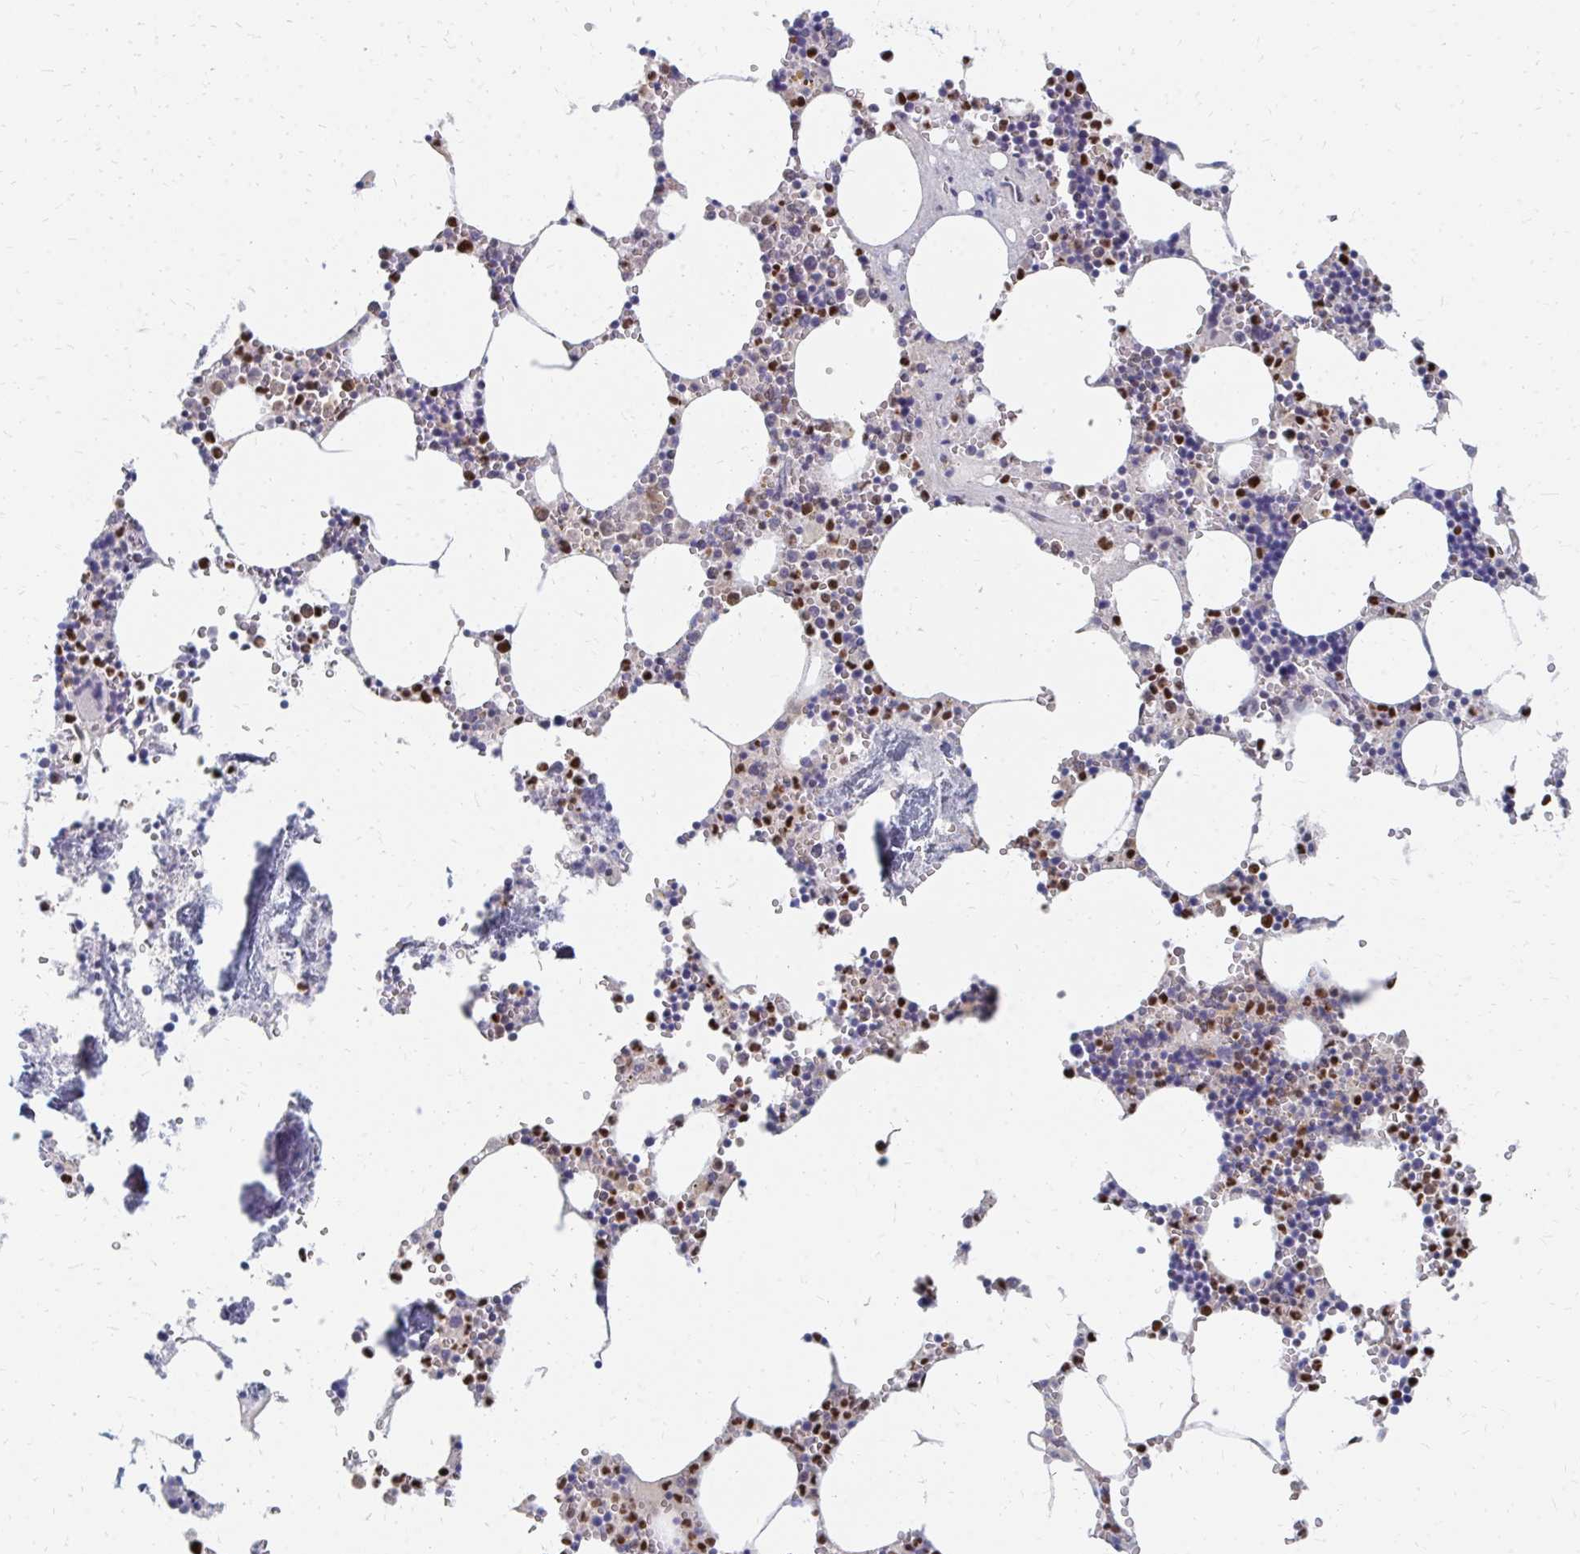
{"staining": {"intensity": "moderate", "quantity": "25%-75%", "location": "nuclear"}, "tissue": "bone marrow", "cell_type": "Hematopoietic cells", "image_type": "normal", "snomed": [{"axis": "morphology", "description": "Normal tissue, NOS"}, {"axis": "topography", "description": "Bone marrow"}], "caption": "High-magnification brightfield microscopy of normal bone marrow stained with DAB (3,3'-diaminobenzidine) (brown) and counterstained with hematoxylin (blue). hematopoietic cells exhibit moderate nuclear staining is seen in approximately25%-75% of cells.", "gene": "PLK3", "patient": {"sex": "male", "age": 54}}